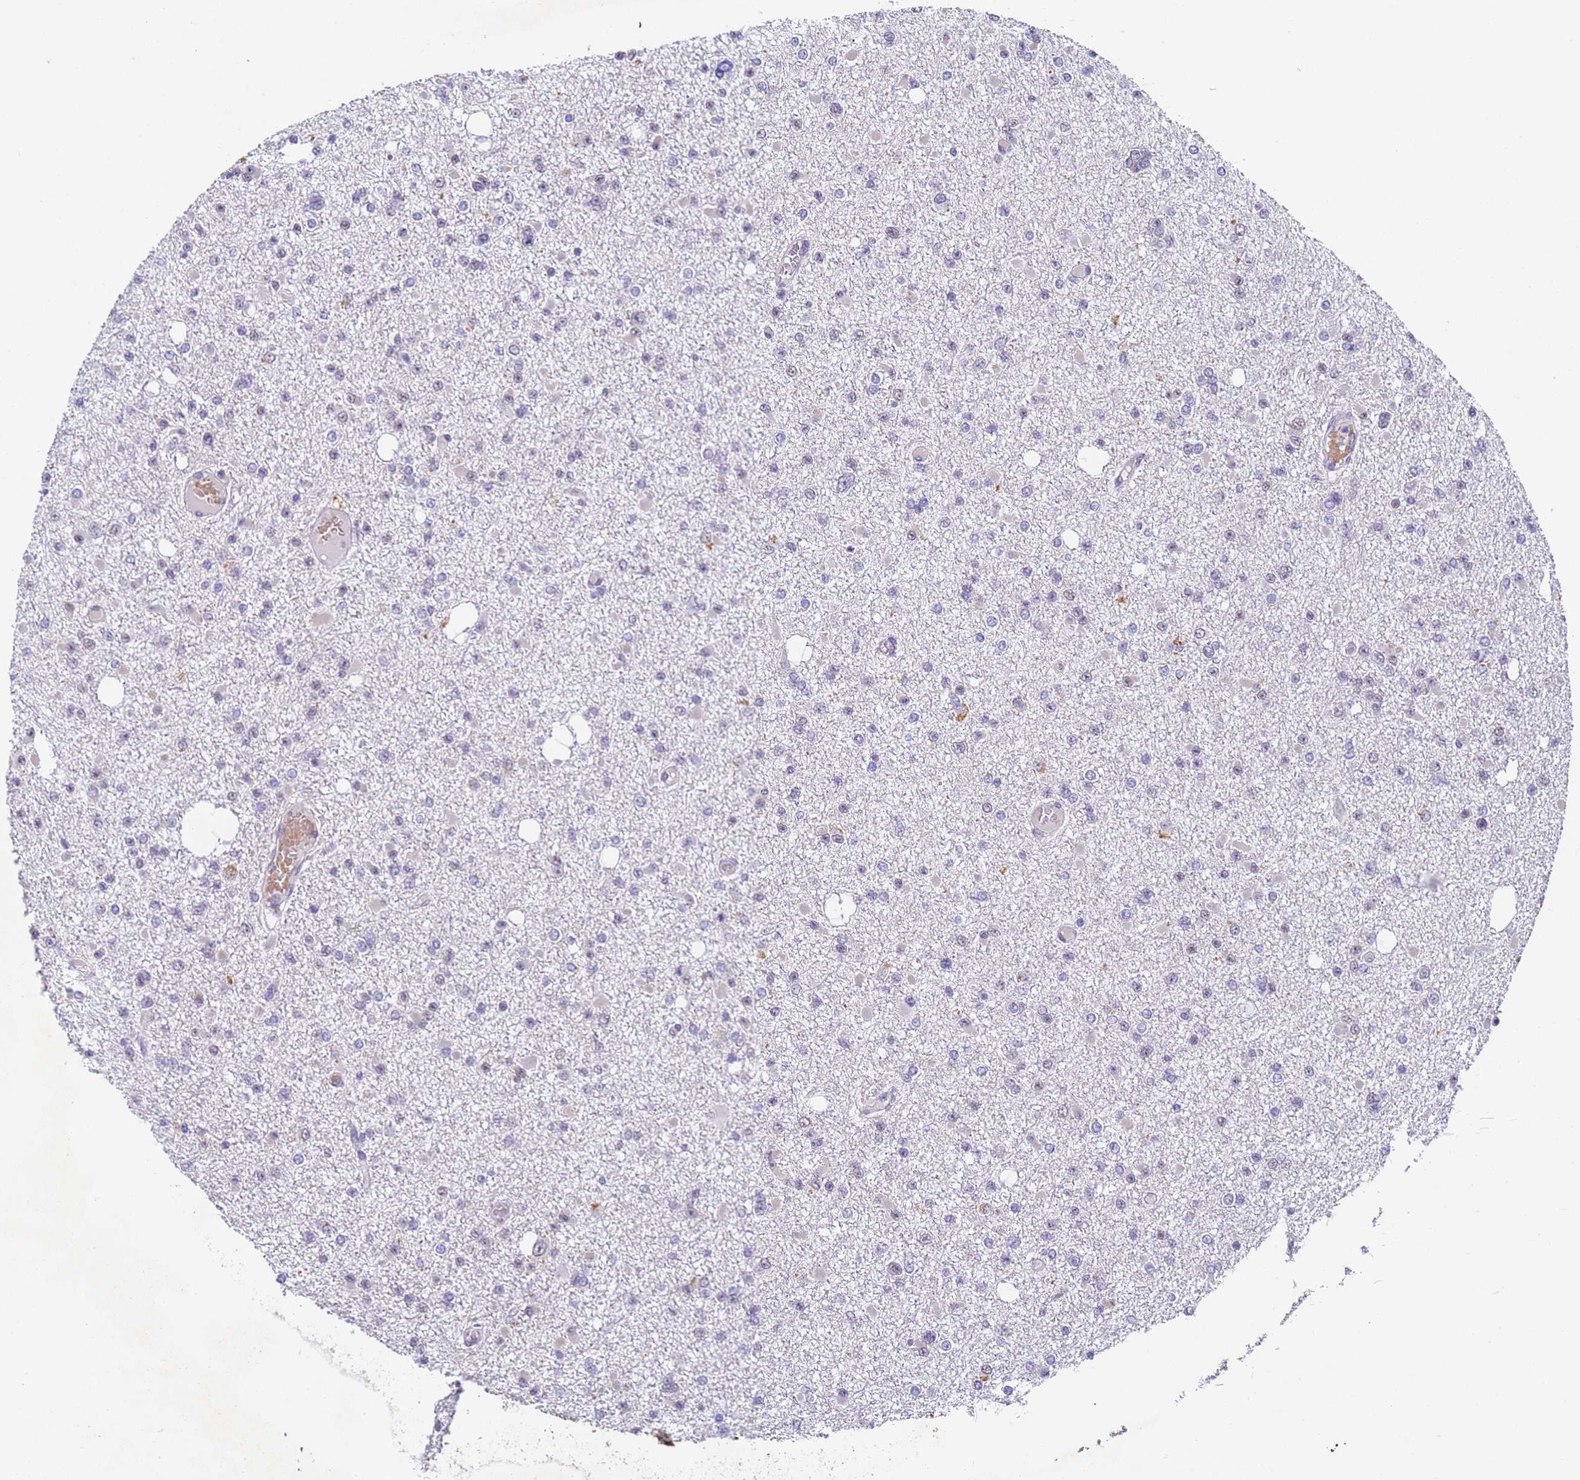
{"staining": {"intensity": "negative", "quantity": "none", "location": "none"}, "tissue": "glioma", "cell_type": "Tumor cells", "image_type": "cancer", "snomed": [{"axis": "morphology", "description": "Glioma, malignant, Low grade"}, {"axis": "topography", "description": "Brain"}], "caption": "This is an immunohistochemistry (IHC) photomicrograph of malignant low-grade glioma. There is no expression in tumor cells.", "gene": "FNBP4", "patient": {"sex": "female", "age": 22}}